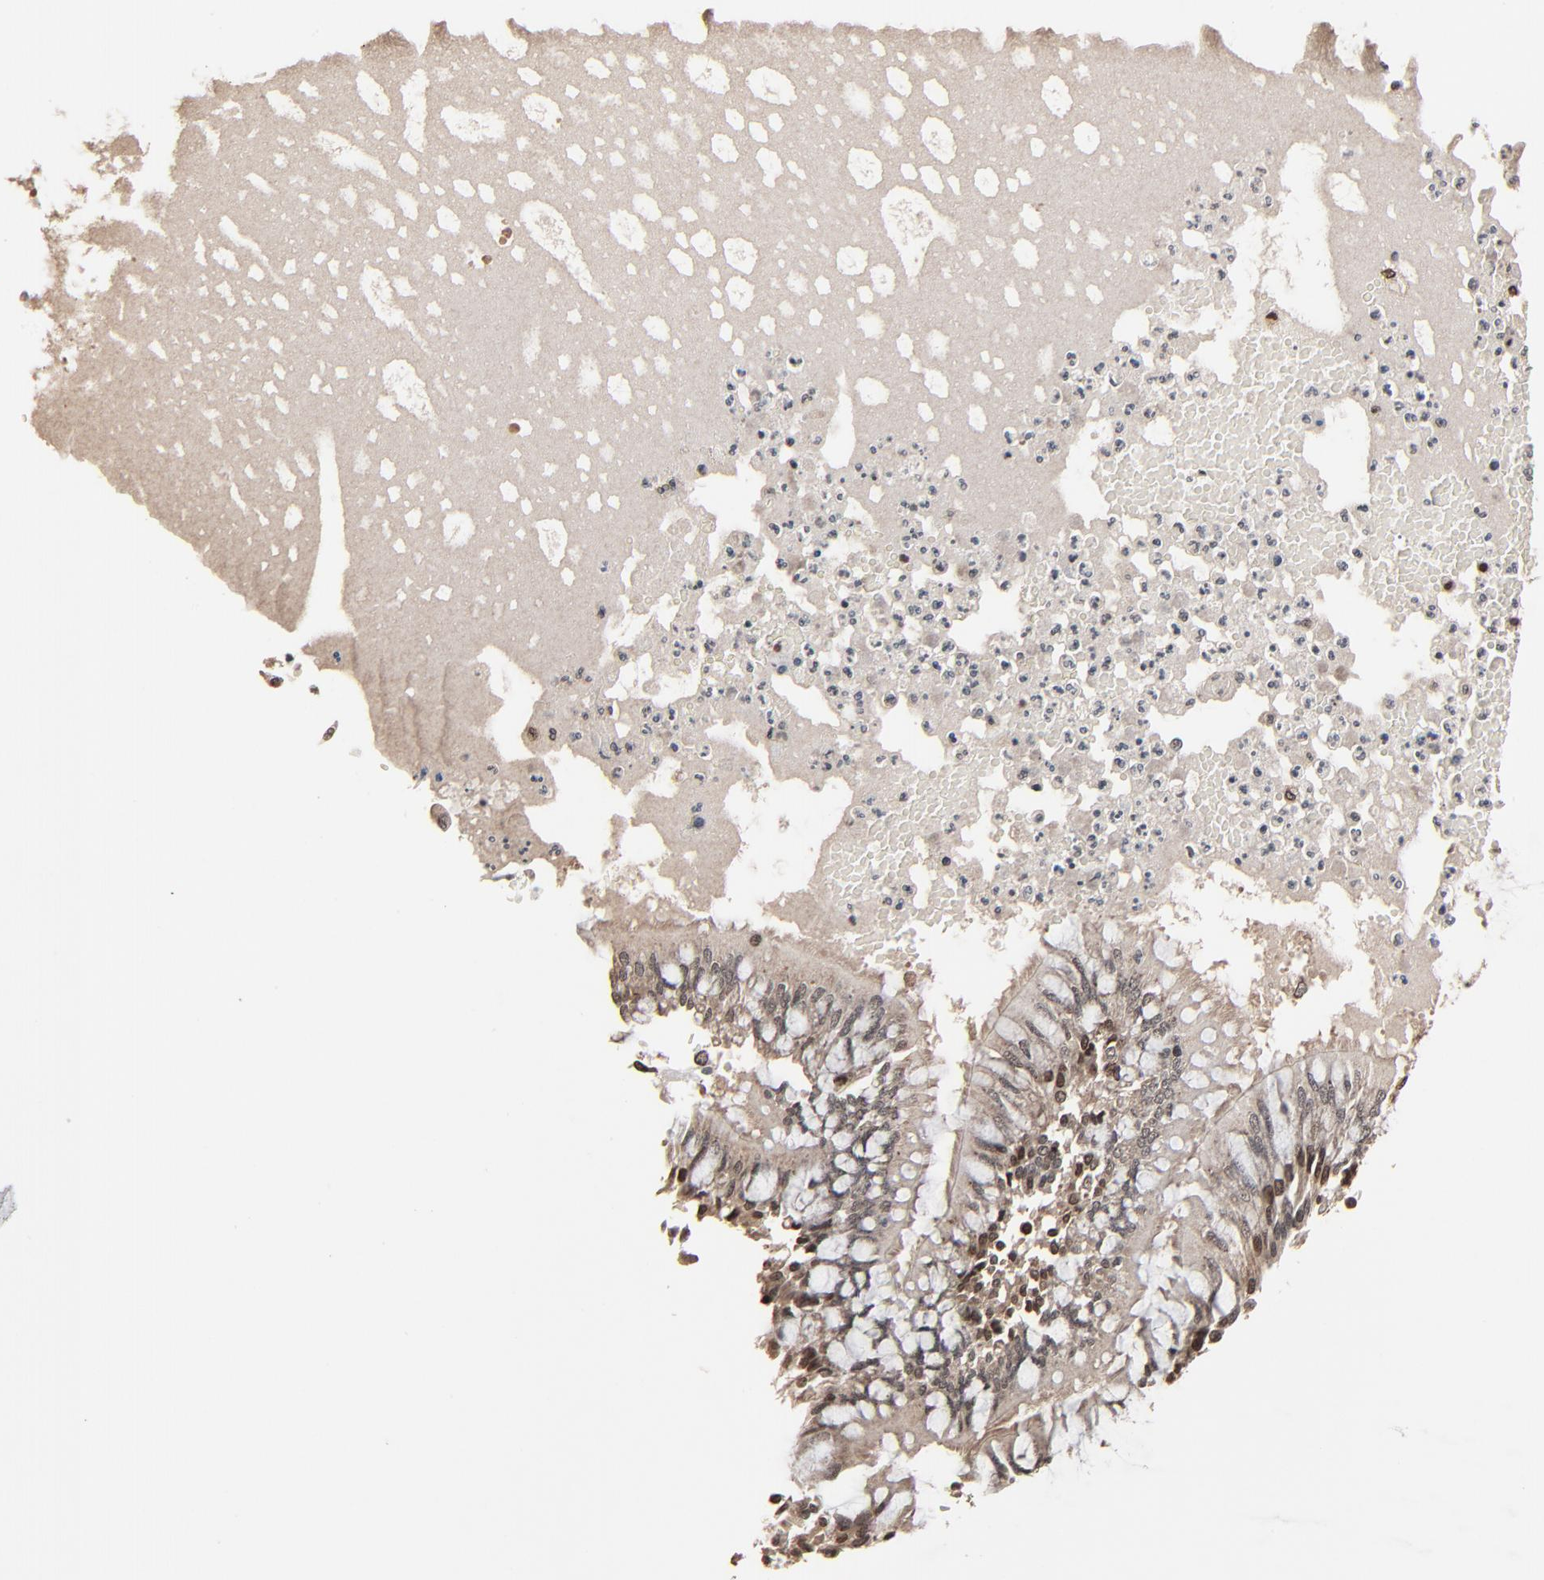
{"staining": {"intensity": "strong", "quantity": ">75%", "location": "cytoplasmic/membranous,nuclear"}, "tissue": "bronchus", "cell_type": "Respiratory epithelial cells", "image_type": "normal", "snomed": [{"axis": "morphology", "description": "Normal tissue, NOS"}, {"axis": "topography", "description": "Cartilage tissue"}, {"axis": "topography", "description": "Bronchus"}, {"axis": "topography", "description": "Lung"}], "caption": "The immunohistochemical stain labels strong cytoplasmic/membranous,nuclear expression in respiratory epithelial cells of normal bronchus.", "gene": "RPS6KA3", "patient": {"sex": "female", "age": 49}}